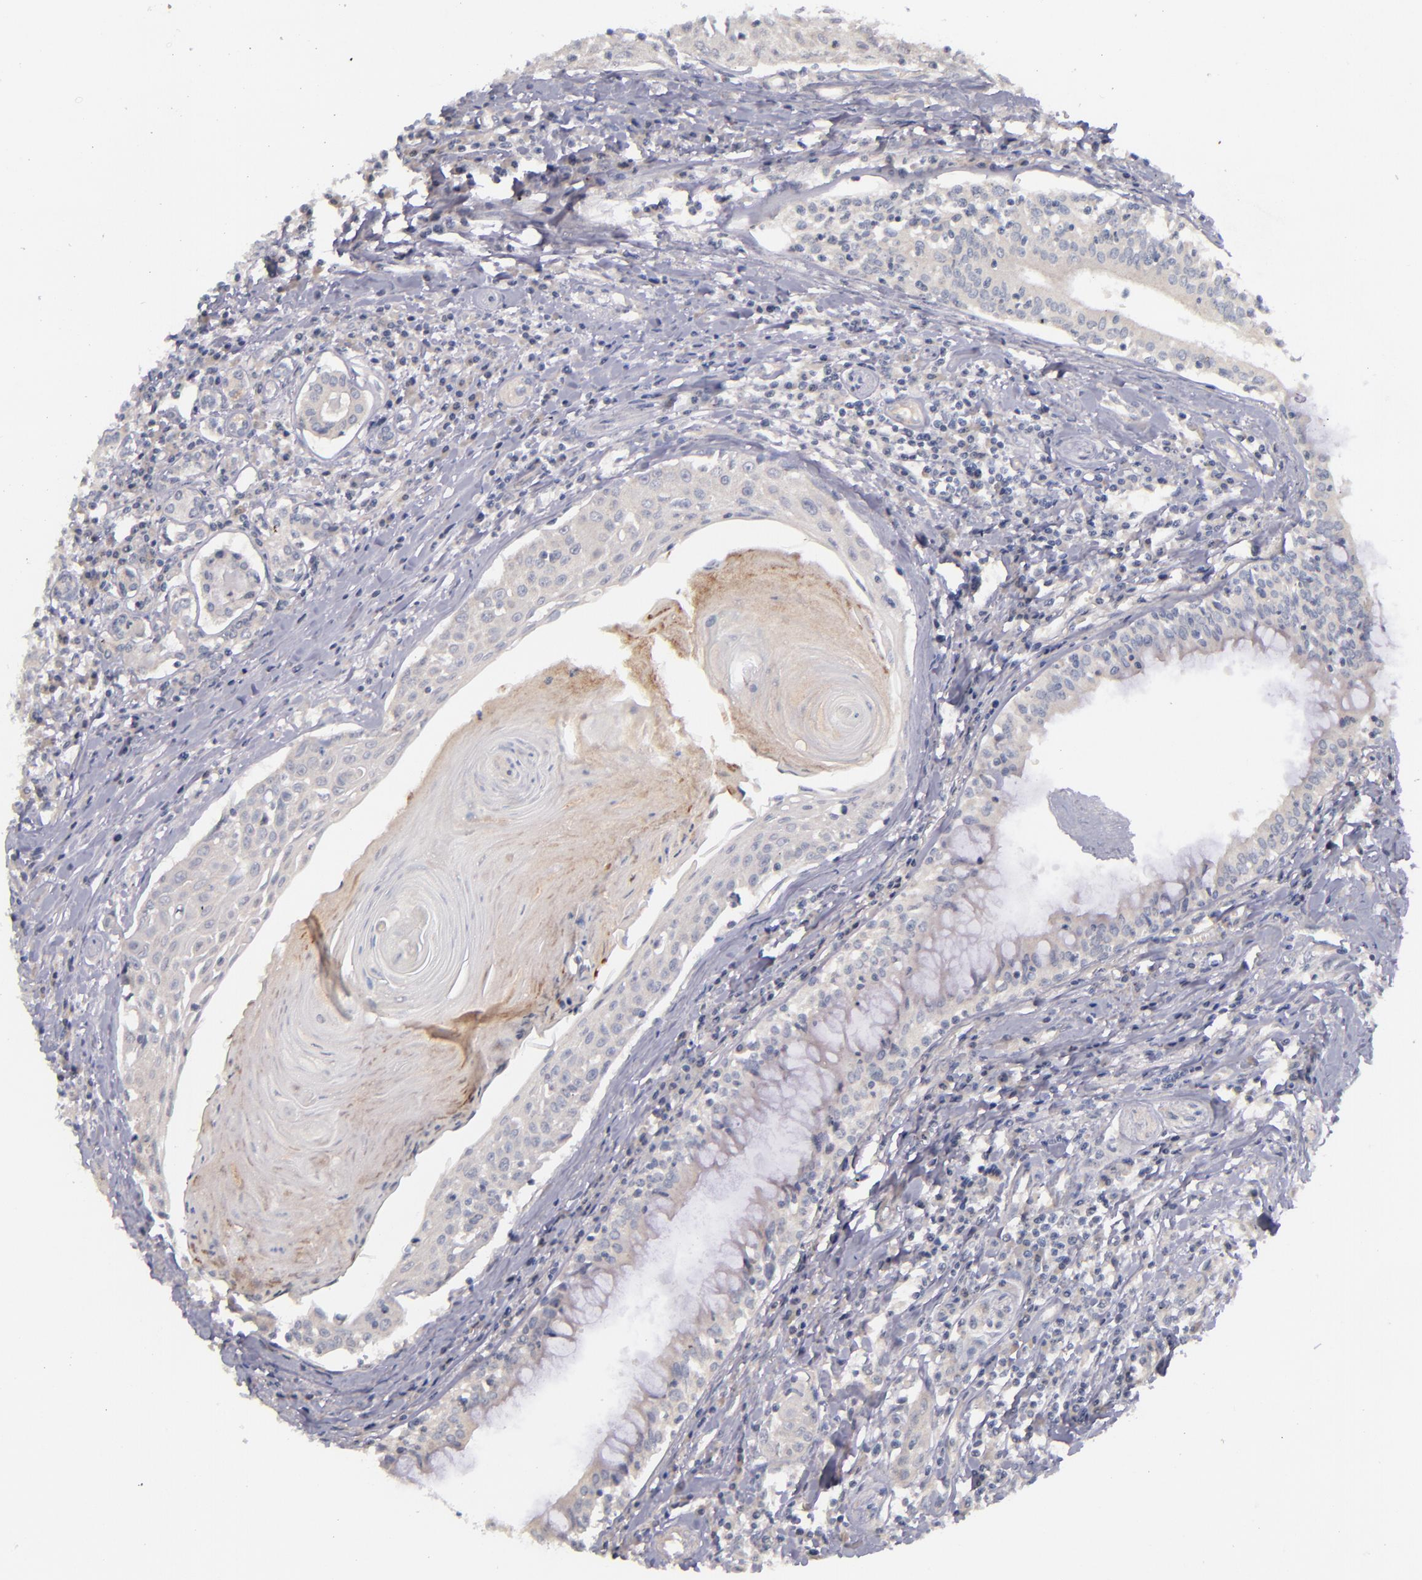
{"staining": {"intensity": "weak", "quantity": "<25%", "location": "cytoplasmic/membranous"}, "tissue": "head and neck cancer", "cell_type": "Tumor cells", "image_type": "cancer", "snomed": [{"axis": "morphology", "description": "Squamous cell carcinoma, NOS"}, {"axis": "morphology", "description": "Squamous cell carcinoma, metastatic, NOS"}, {"axis": "topography", "description": "Lymph node"}, {"axis": "topography", "description": "Salivary gland"}, {"axis": "topography", "description": "Head-Neck"}], "caption": "Head and neck cancer stained for a protein using immunohistochemistry demonstrates no expression tumor cells.", "gene": "TSC2", "patient": {"sex": "female", "age": 74}}